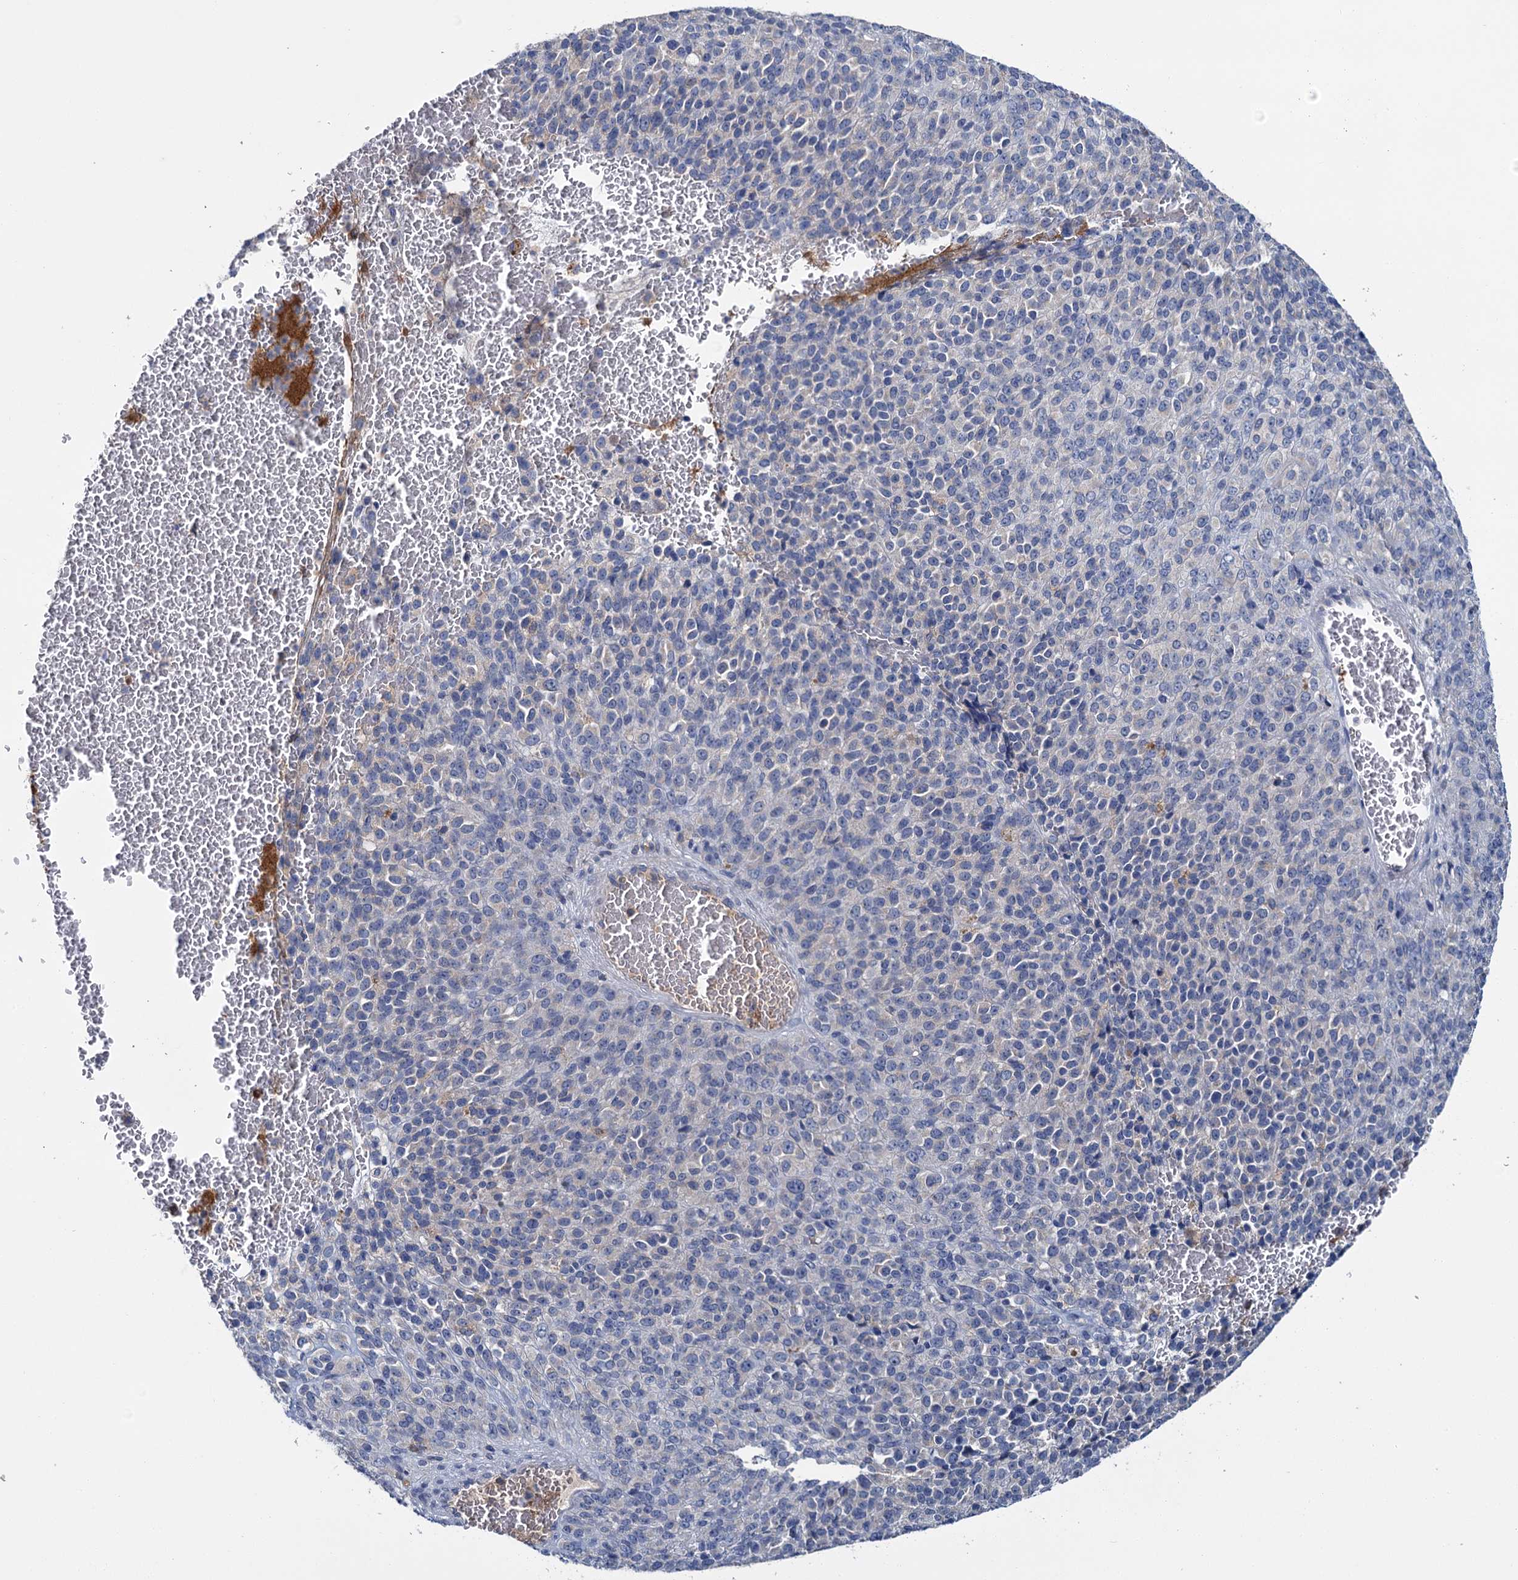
{"staining": {"intensity": "negative", "quantity": "none", "location": "none"}, "tissue": "melanoma", "cell_type": "Tumor cells", "image_type": "cancer", "snomed": [{"axis": "morphology", "description": "Malignant melanoma, Metastatic site"}, {"axis": "topography", "description": "Brain"}], "caption": "IHC image of neoplastic tissue: melanoma stained with DAB (3,3'-diaminobenzidine) demonstrates no significant protein positivity in tumor cells. (Stains: DAB (3,3'-diaminobenzidine) IHC with hematoxylin counter stain, Microscopy: brightfield microscopy at high magnification).", "gene": "FGFR2", "patient": {"sex": "female", "age": 56}}